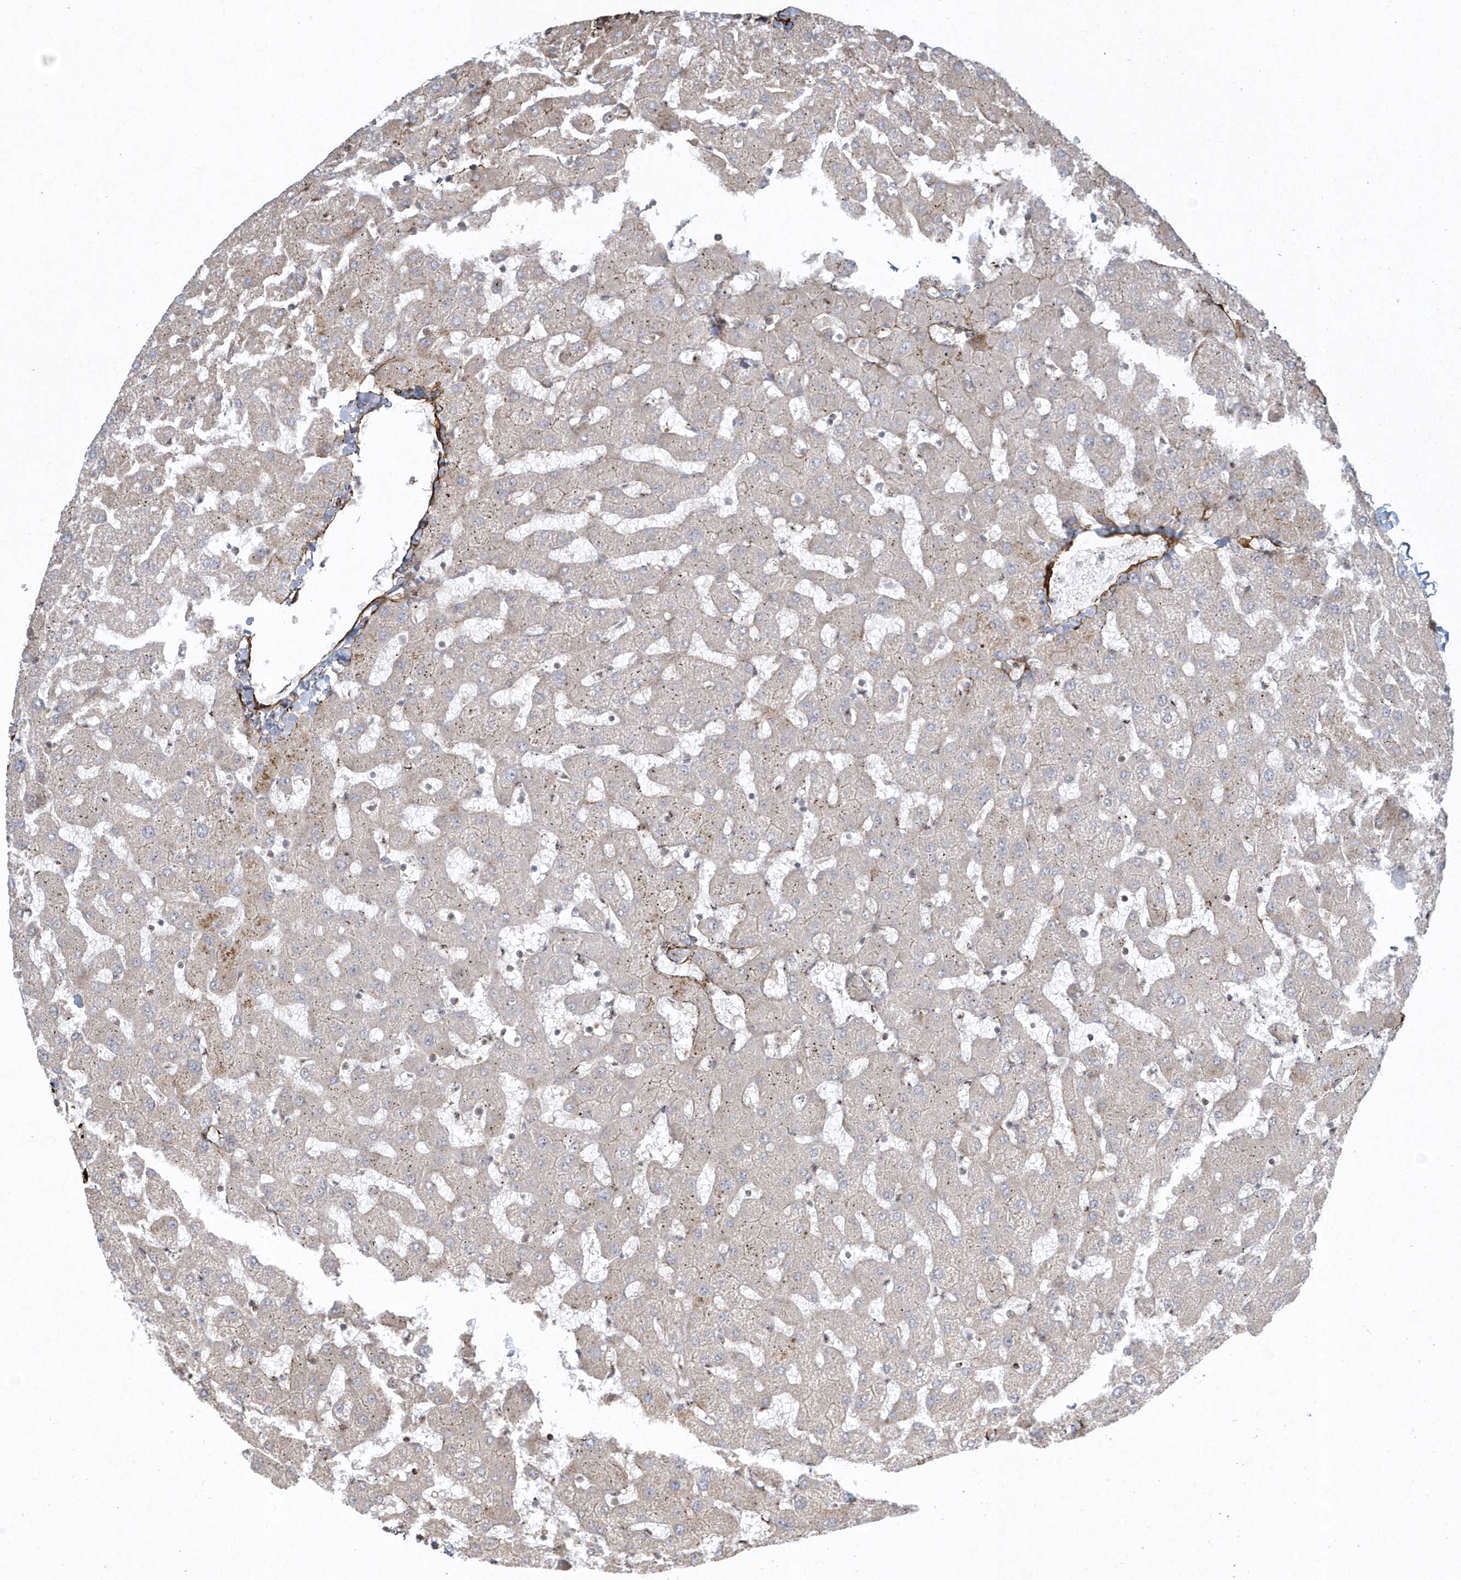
{"staining": {"intensity": "negative", "quantity": "none", "location": "none"}, "tissue": "liver", "cell_type": "Cholangiocytes", "image_type": "normal", "snomed": [{"axis": "morphology", "description": "Normal tissue, NOS"}, {"axis": "topography", "description": "Liver"}], "caption": "DAB (3,3'-diaminobenzidine) immunohistochemical staining of unremarkable liver exhibits no significant expression in cholangiocytes.", "gene": "MASP2", "patient": {"sex": "female", "age": 63}}